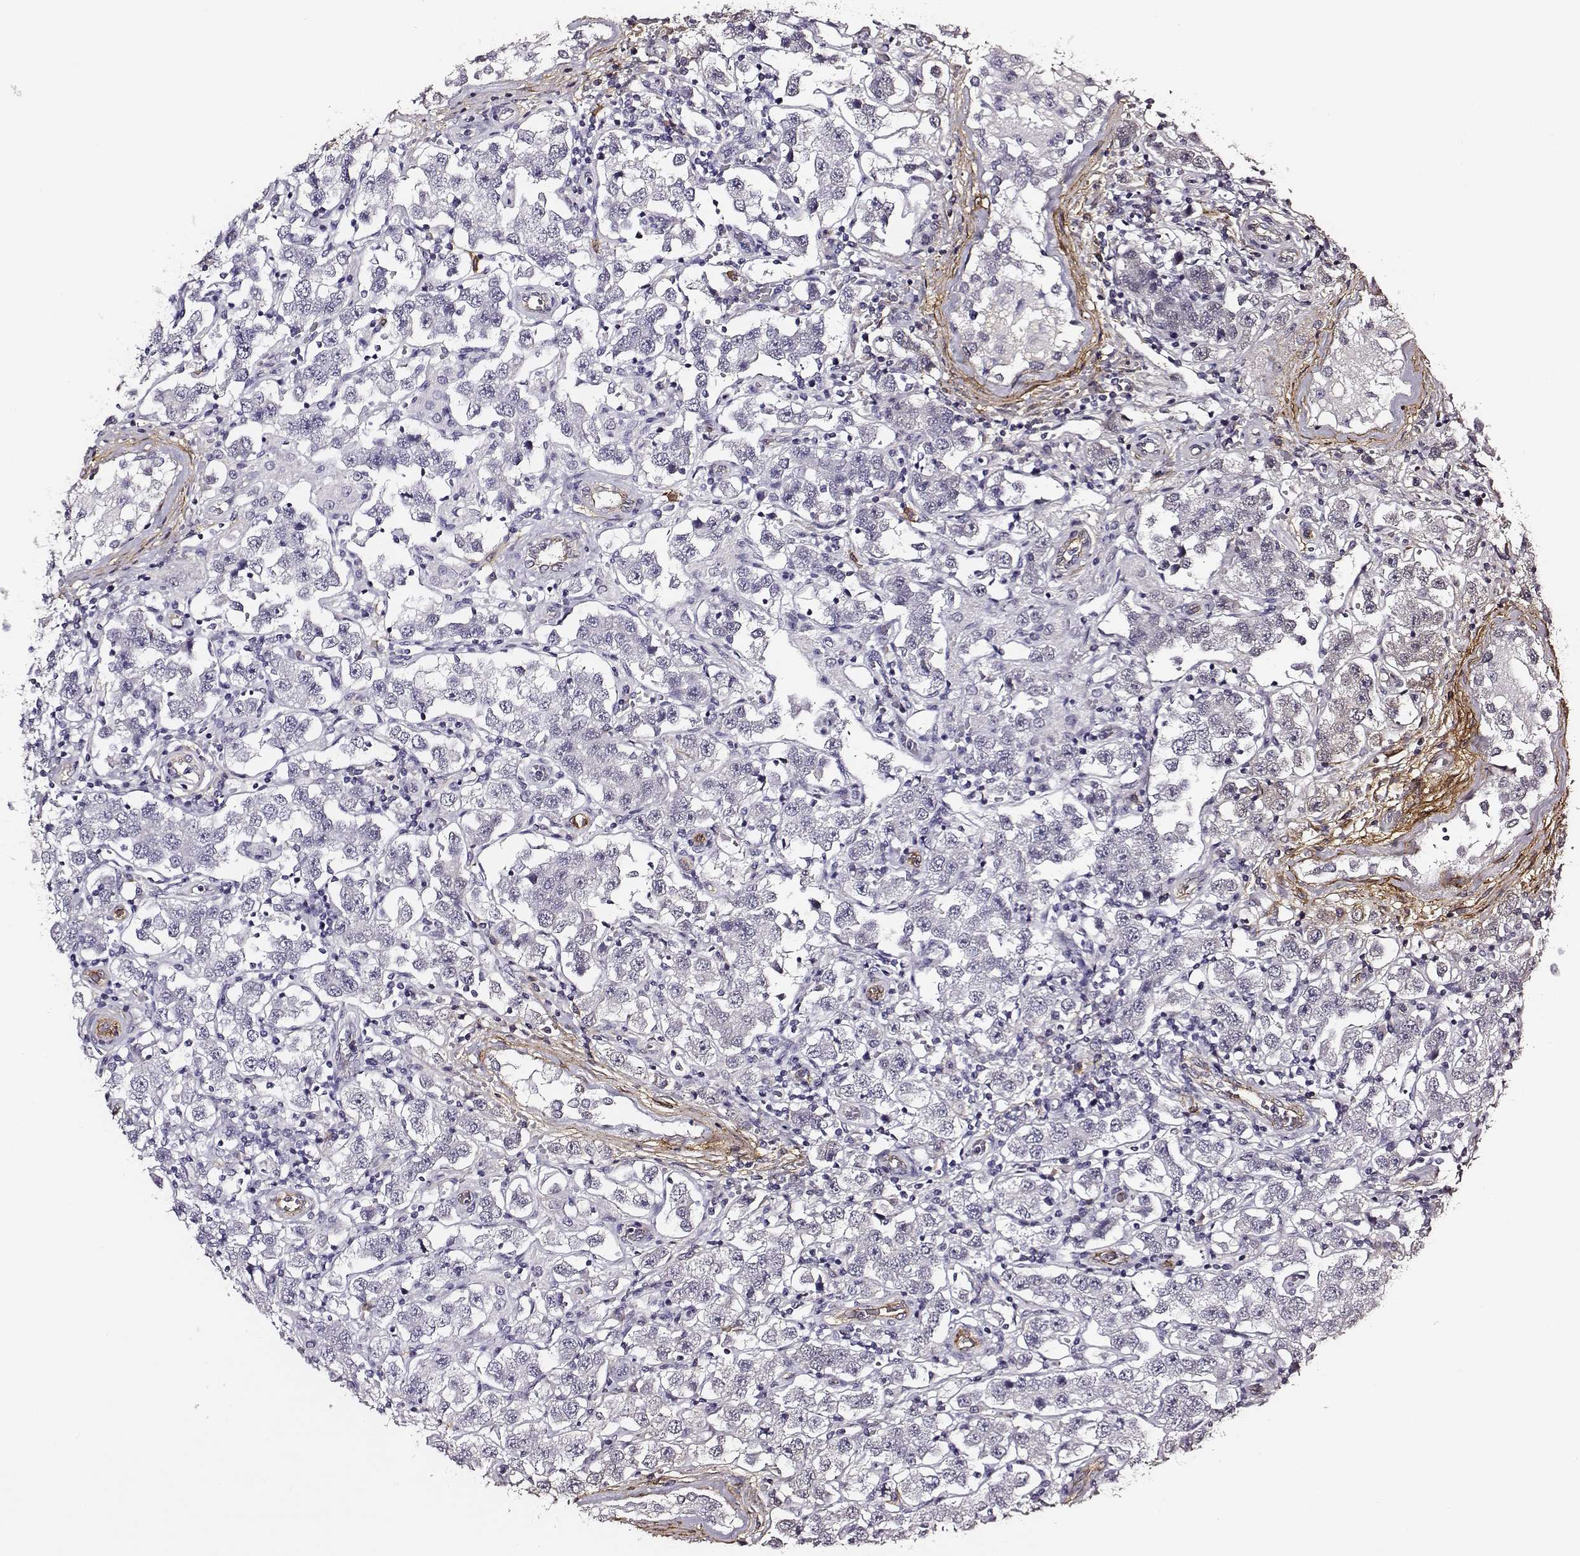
{"staining": {"intensity": "negative", "quantity": "none", "location": "none"}, "tissue": "testis cancer", "cell_type": "Tumor cells", "image_type": "cancer", "snomed": [{"axis": "morphology", "description": "Seminoma, NOS"}, {"axis": "topography", "description": "Testis"}], "caption": "Immunohistochemistry photomicrograph of neoplastic tissue: testis seminoma stained with DAB reveals no significant protein staining in tumor cells.", "gene": "DPEP1", "patient": {"sex": "male", "age": 37}}